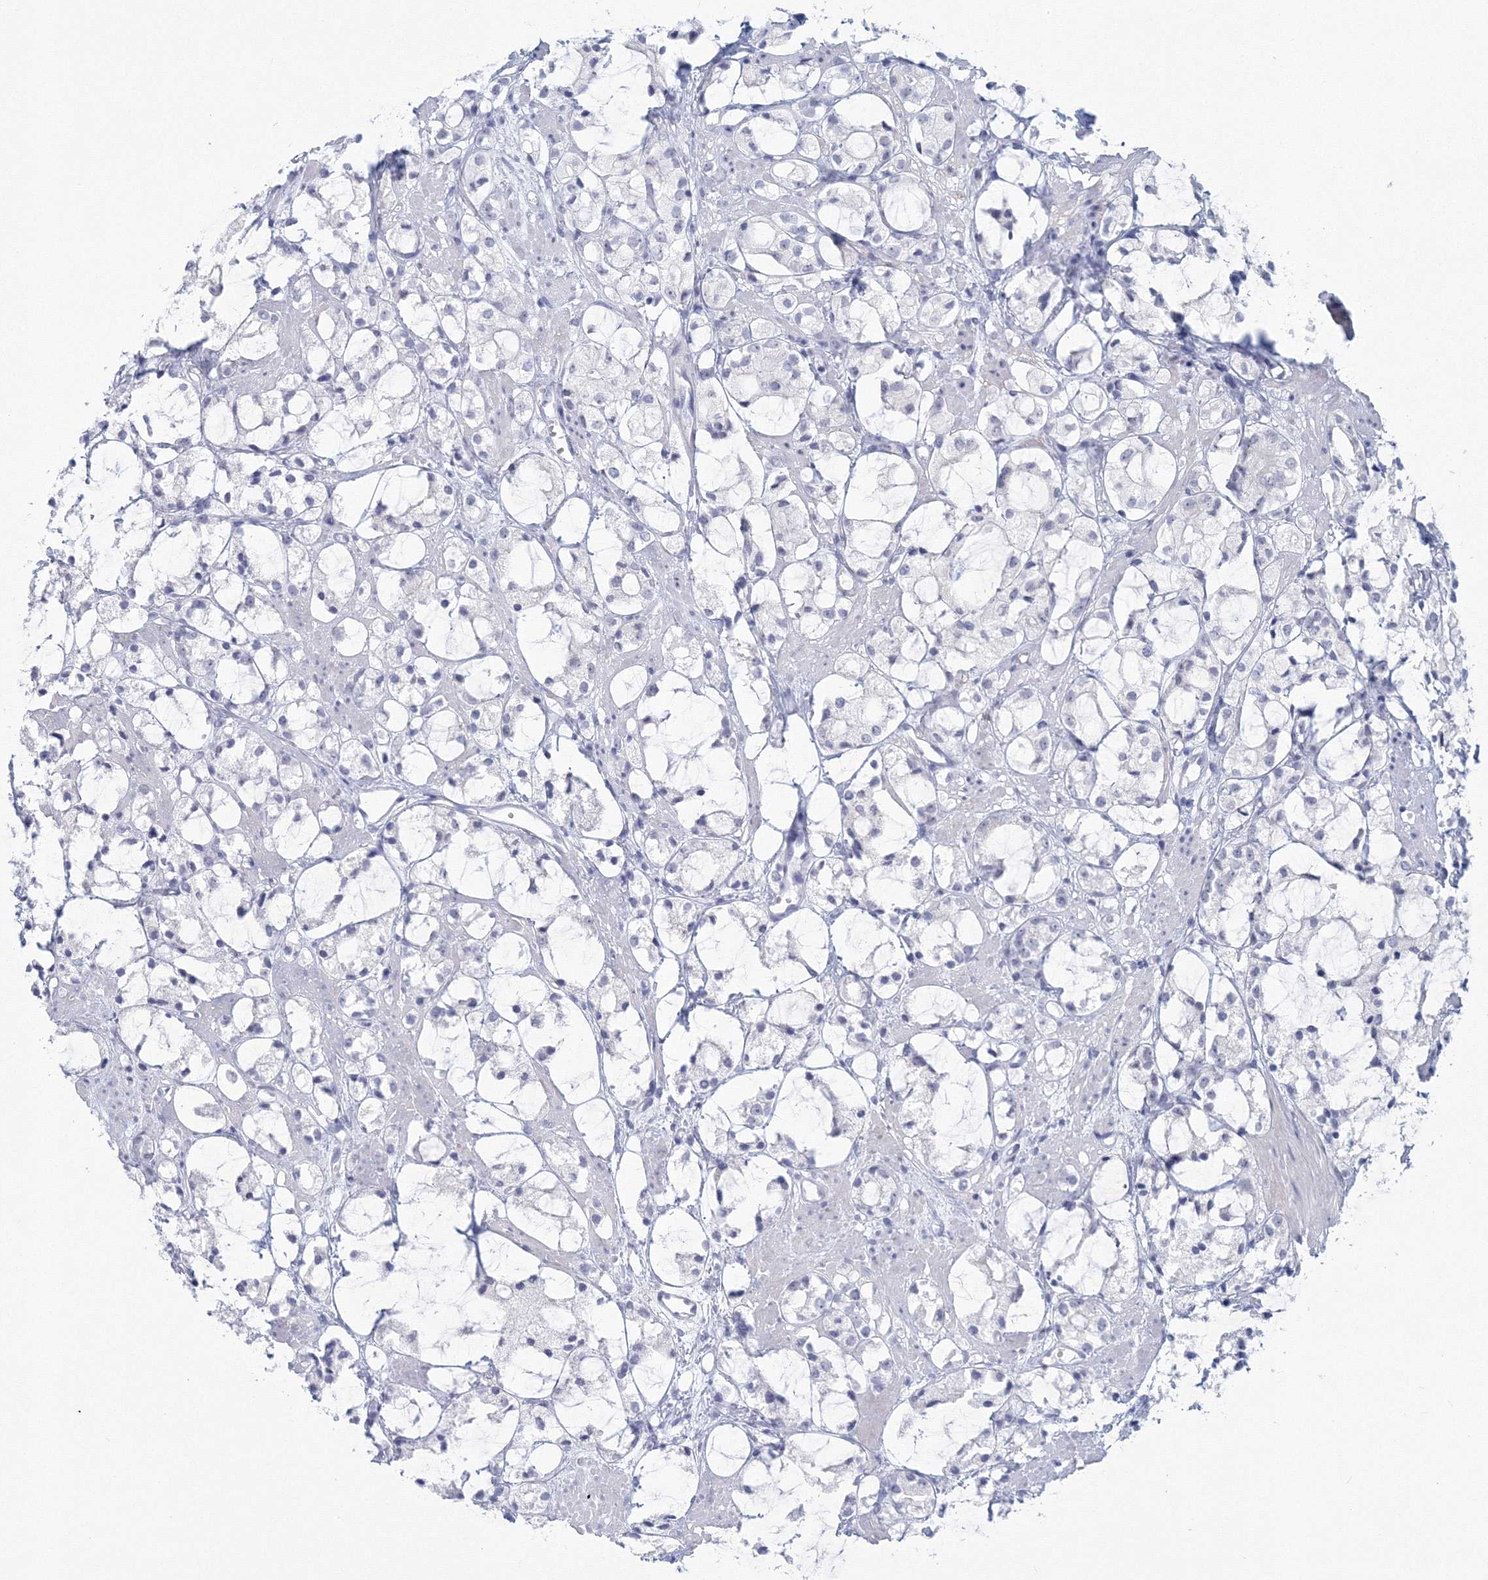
{"staining": {"intensity": "negative", "quantity": "none", "location": "none"}, "tissue": "prostate cancer", "cell_type": "Tumor cells", "image_type": "cancer", "snomed": [{"axis": "morphology", "description": "Adenocarcinoma, High grade"}, {"axis": "topography", "description": "Prostate"}], "caption": "This is an immunohistochemistry micrograph of high-grade adenocarcinoma (prostate). There is no positivity in tumor cells.", "gene": "VSIG1", "patient": {"sex": "male", "age": 85}}